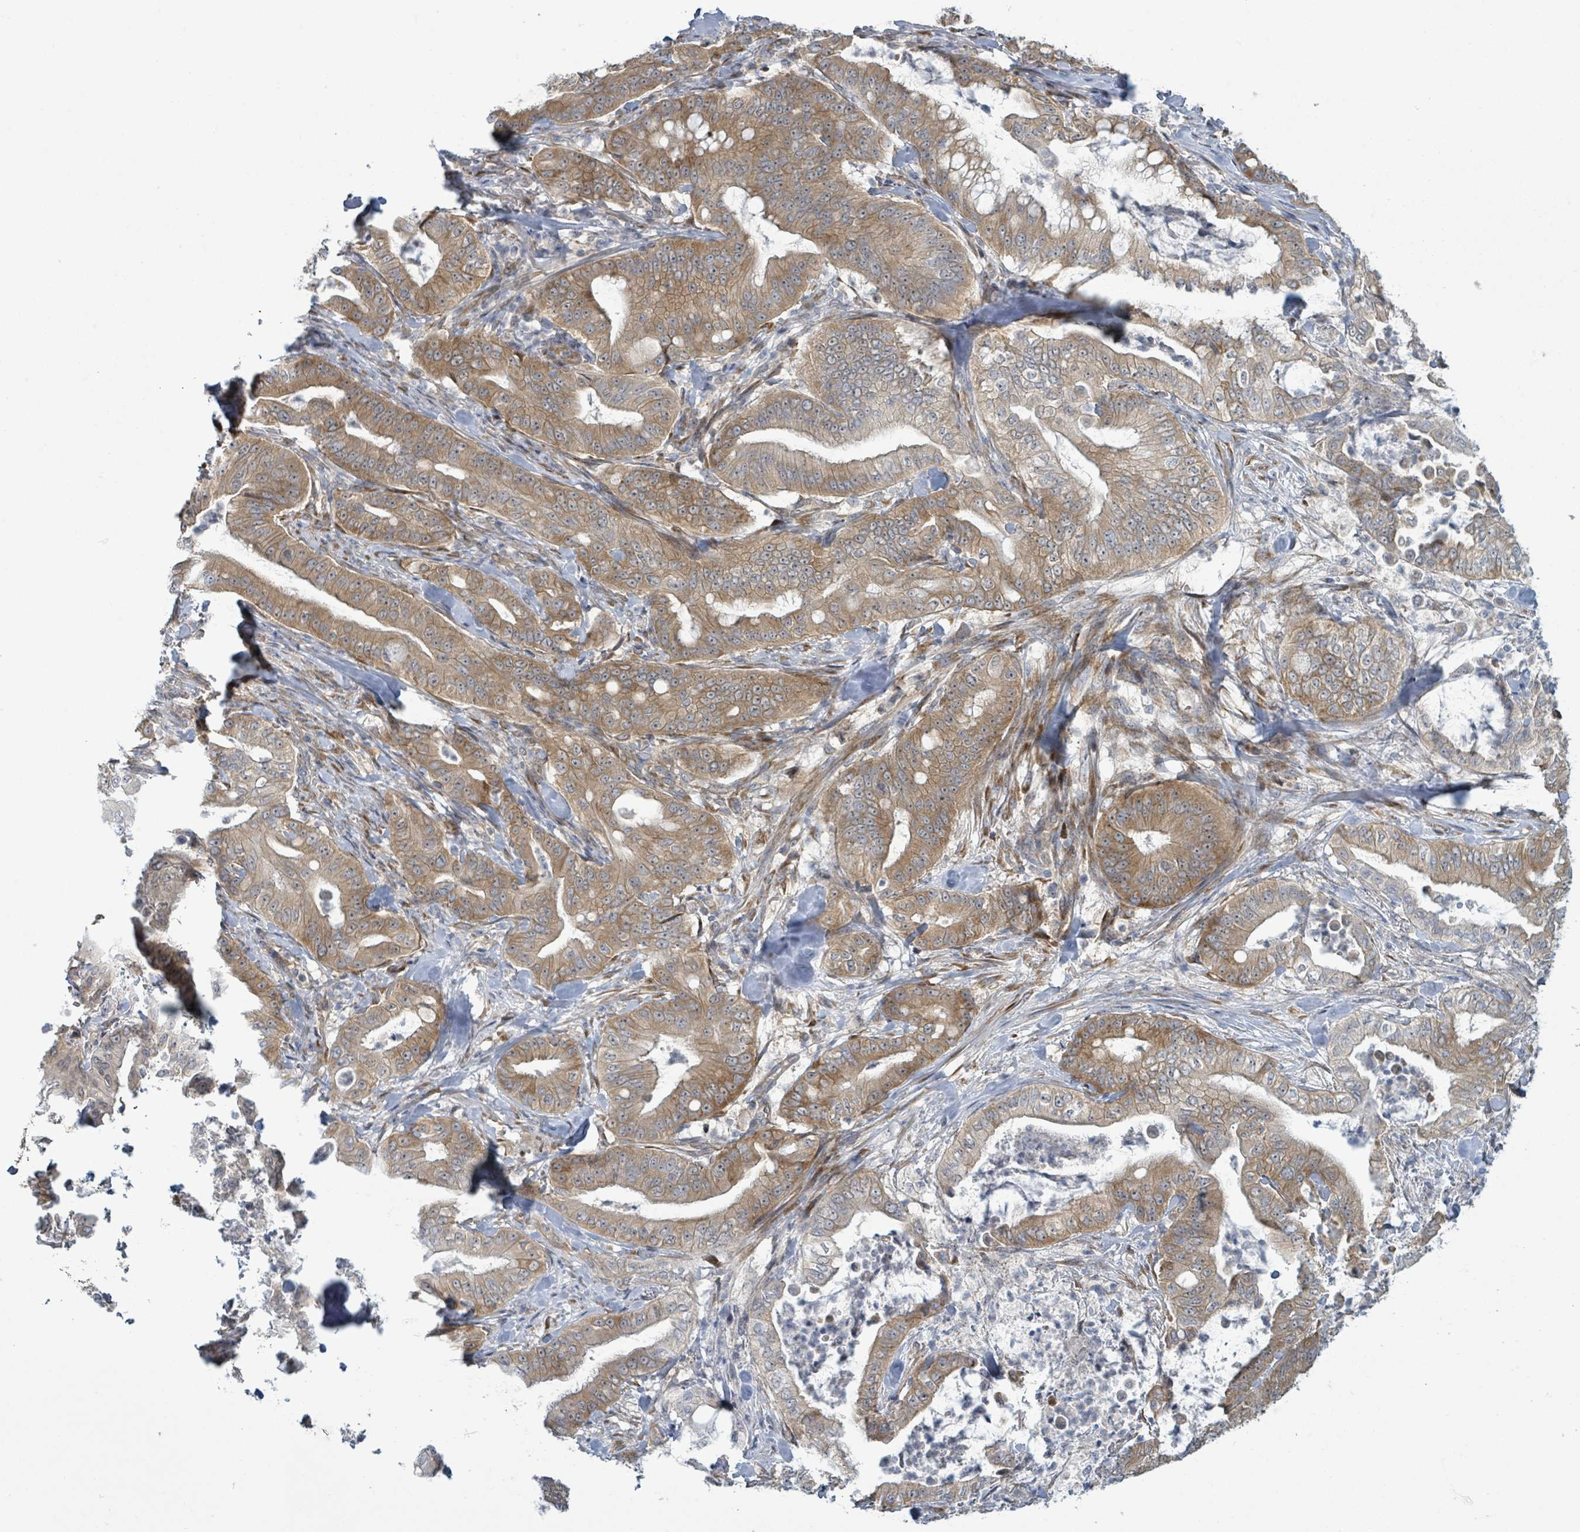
{"staining": {"intensity": "moderate", "quantity": ">75%", "location": "cytoplasmic/membranous"}, "tissue": "pancreatic cancer", "cell_type": "Tumor cells", "image_type": "cancer", "snomed": [{"axis": "morphology", "description": "Adenocarcinoma, NOS"}, {"axis": "topography", "description": "Pancreas"}], "caption": "This histopathology image shows immunohistochemistry staining of adenocarcinoma (pancreatic), with medium moderate cytoplasmic/membranous expression in approximately >75% of tumor cells.", "gene": "RPL32", "patient": {"sex": "male", "age": 71}}